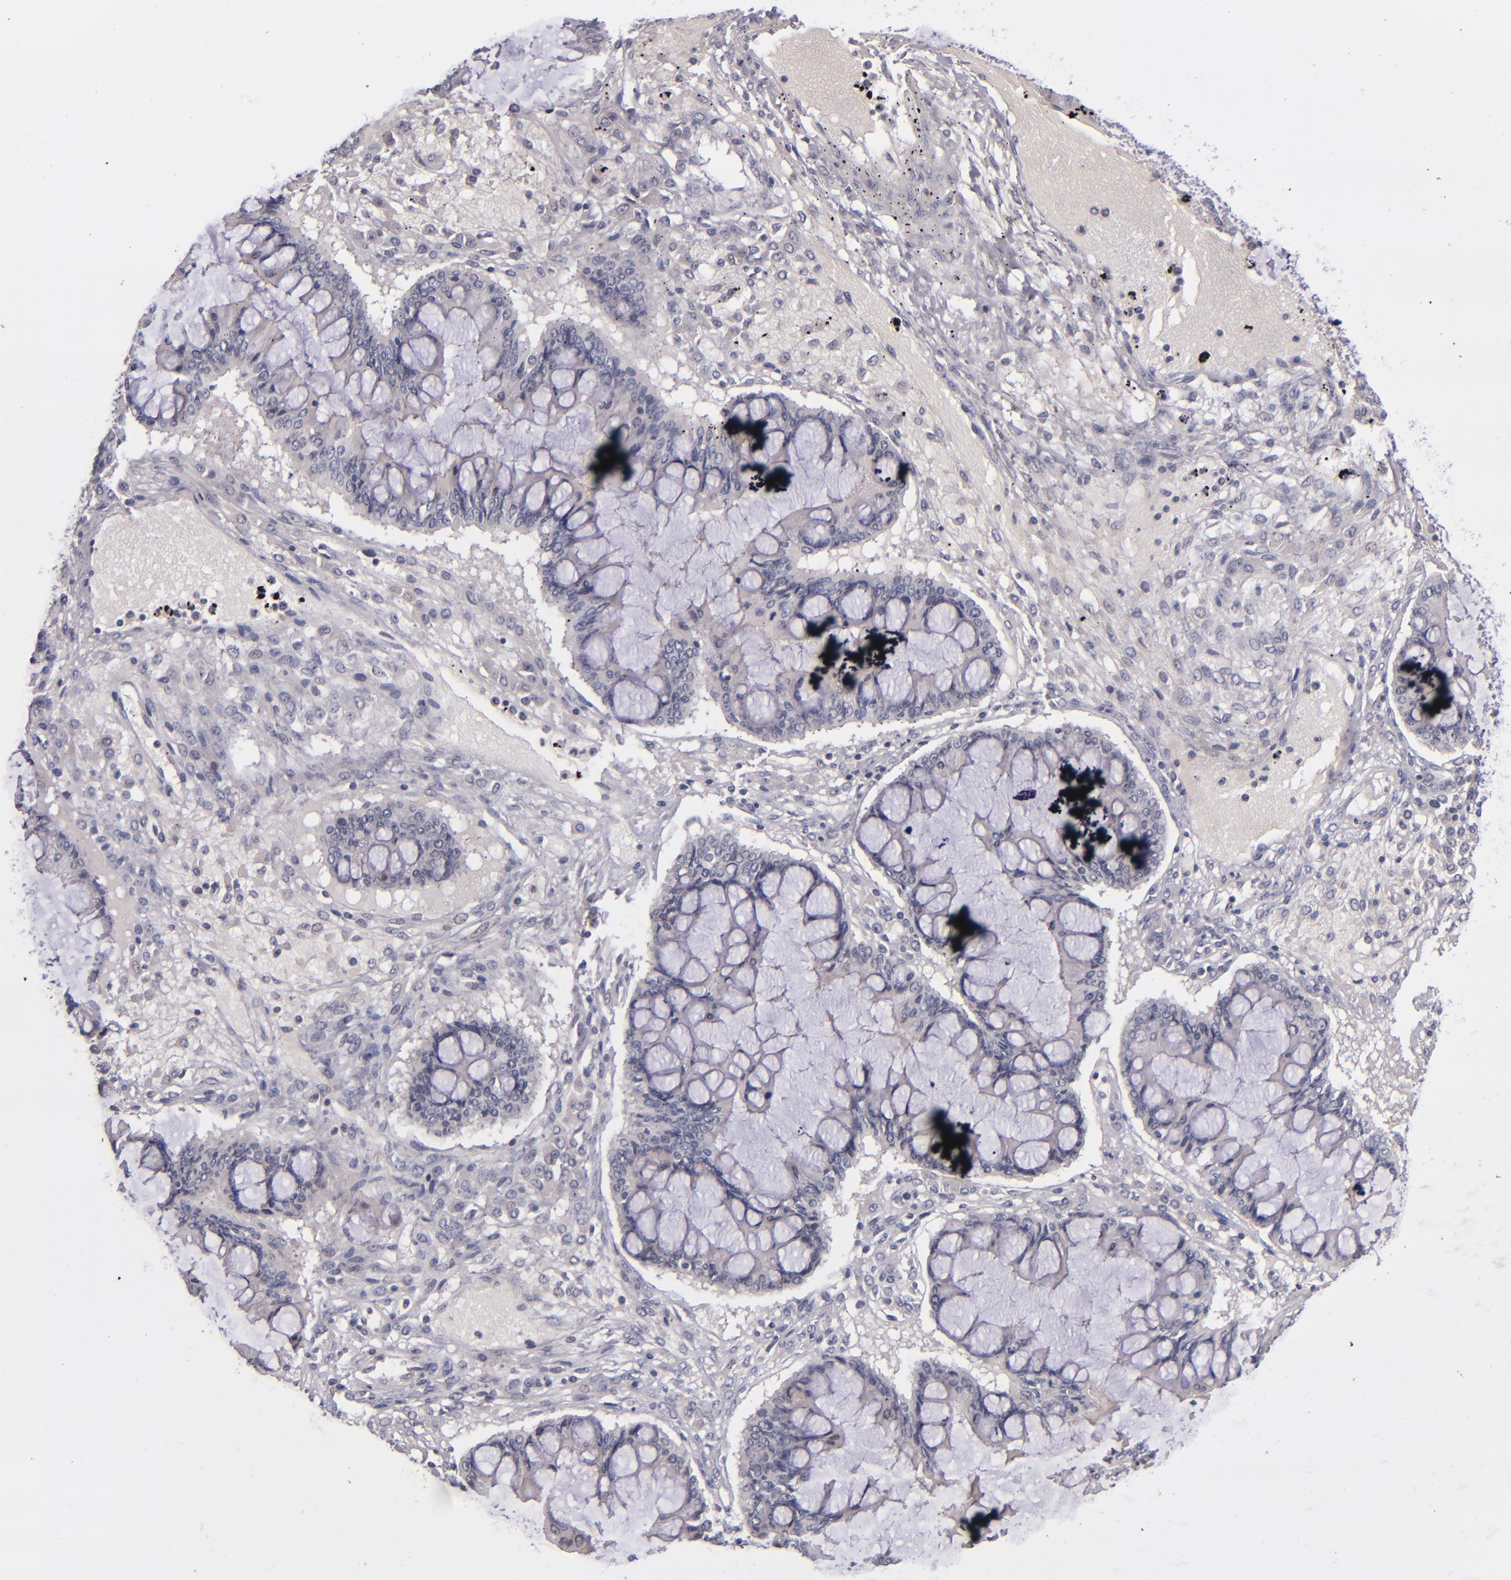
{"staining": {"intensity": "negative", "quantity": "none", "location": "none"}, "tissue": "ovarian cancer", "cell_type": "Tumor cells", "image_type": "cancer", "snomed": [{"axis": "morphology", "description": "Cystadenocarcinoma, mucinous, NOS"}, {"axis": "topography", "description": "Ovary"}], "caption": "A histopathology image of ovarian mucinous cystadenocarcinoma stained for a protein reveals no brown staining in tumor cells.", "gene": "TSC2", "patient": {"sex": "female", "age": 73}}